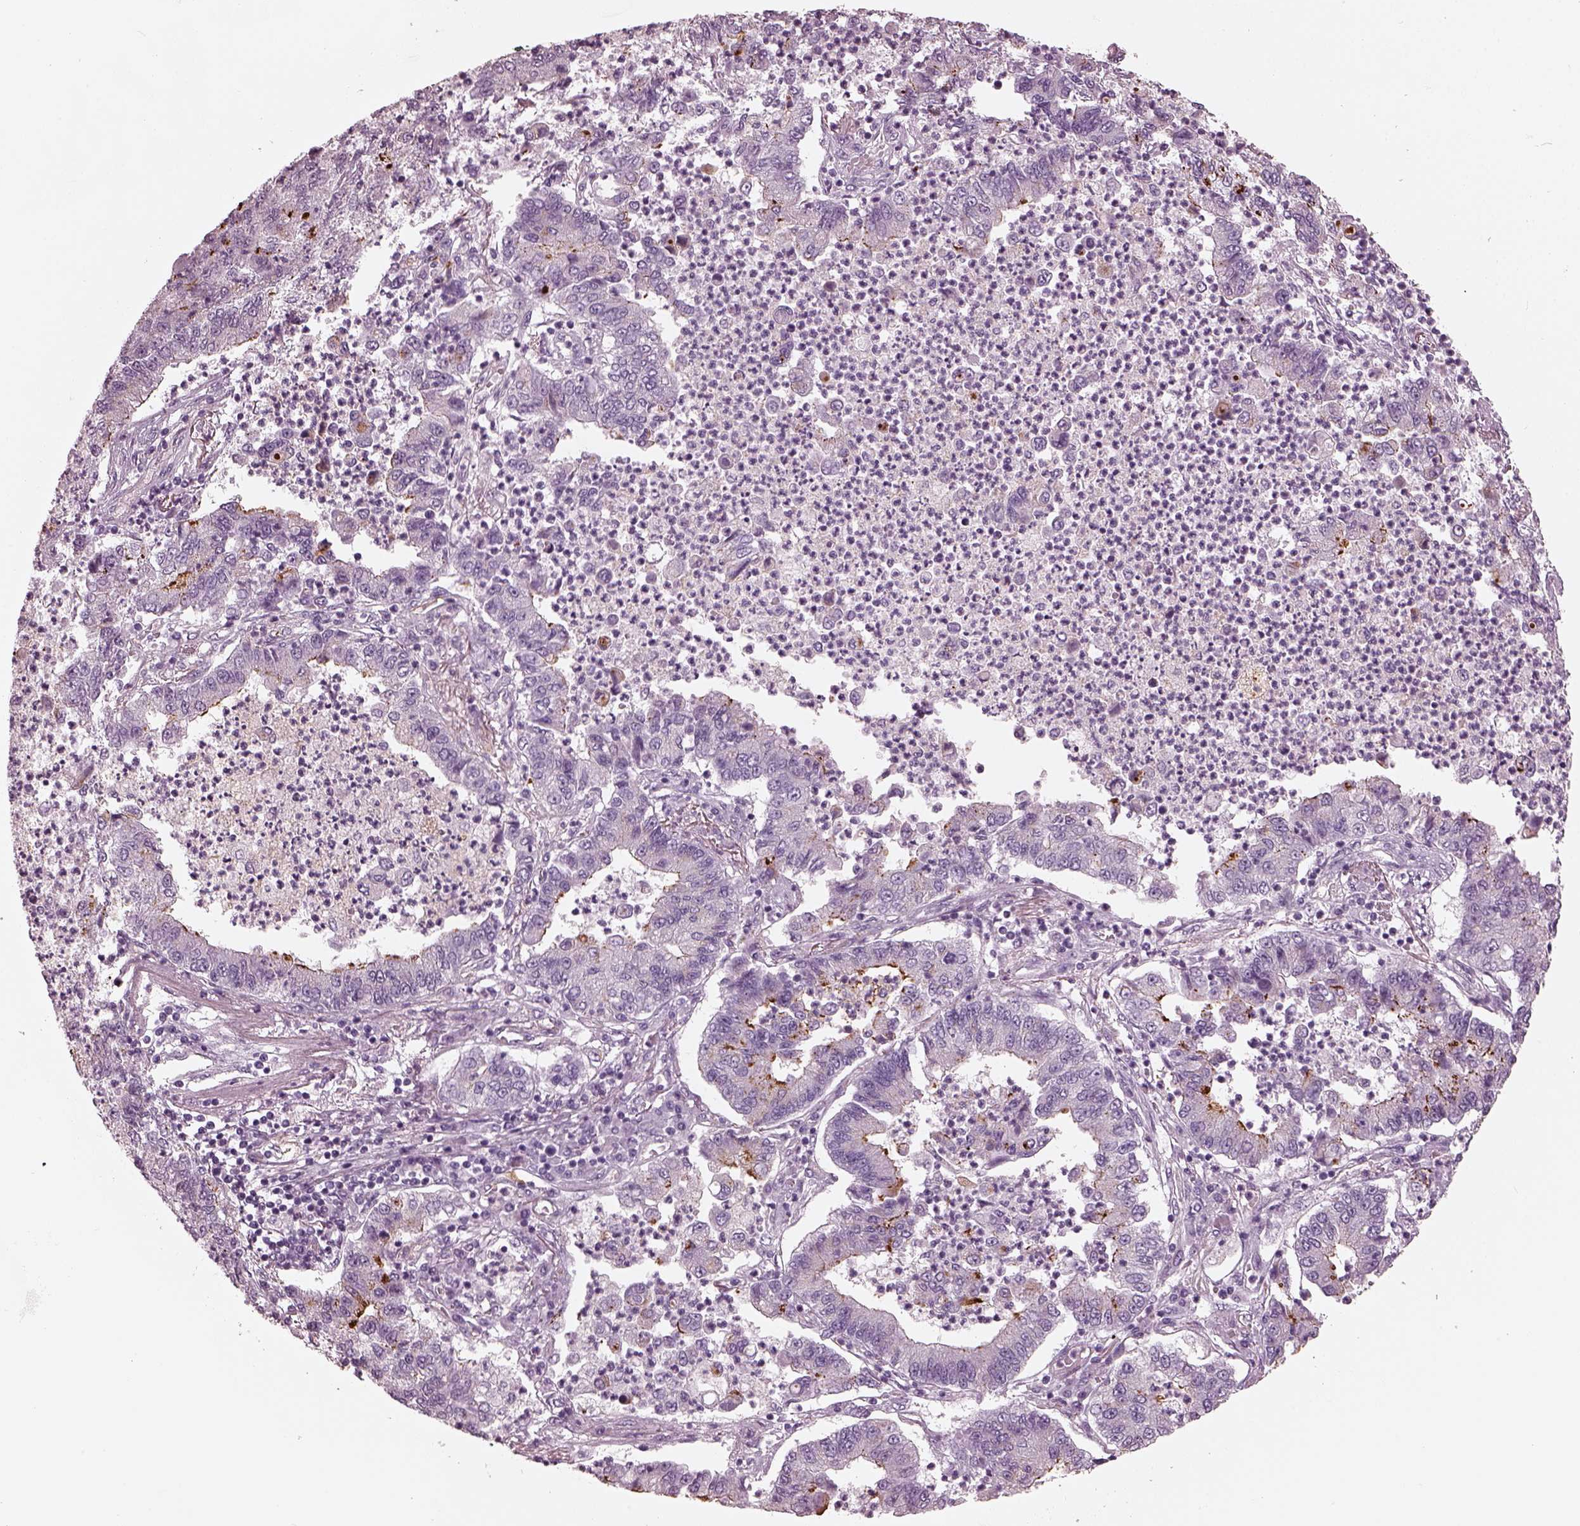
{"staining": {"intensity": "negative", "quantity": "none", "location": "none"}, "tissue": "lung cancer", "cell_type": "Tumor cells", "image_type": "cancer", "snomed": [{"axis": "morphology", "description": "Adenocarcinoma, NOS"}, {"axis": "topography", "description": "Lung"}], "caption": "Tumor cells show no significant protein positivity in lung adenocarcinoma.", "gene": "EIF4E1B", "patient": {"sex": "female", "age": 57}}